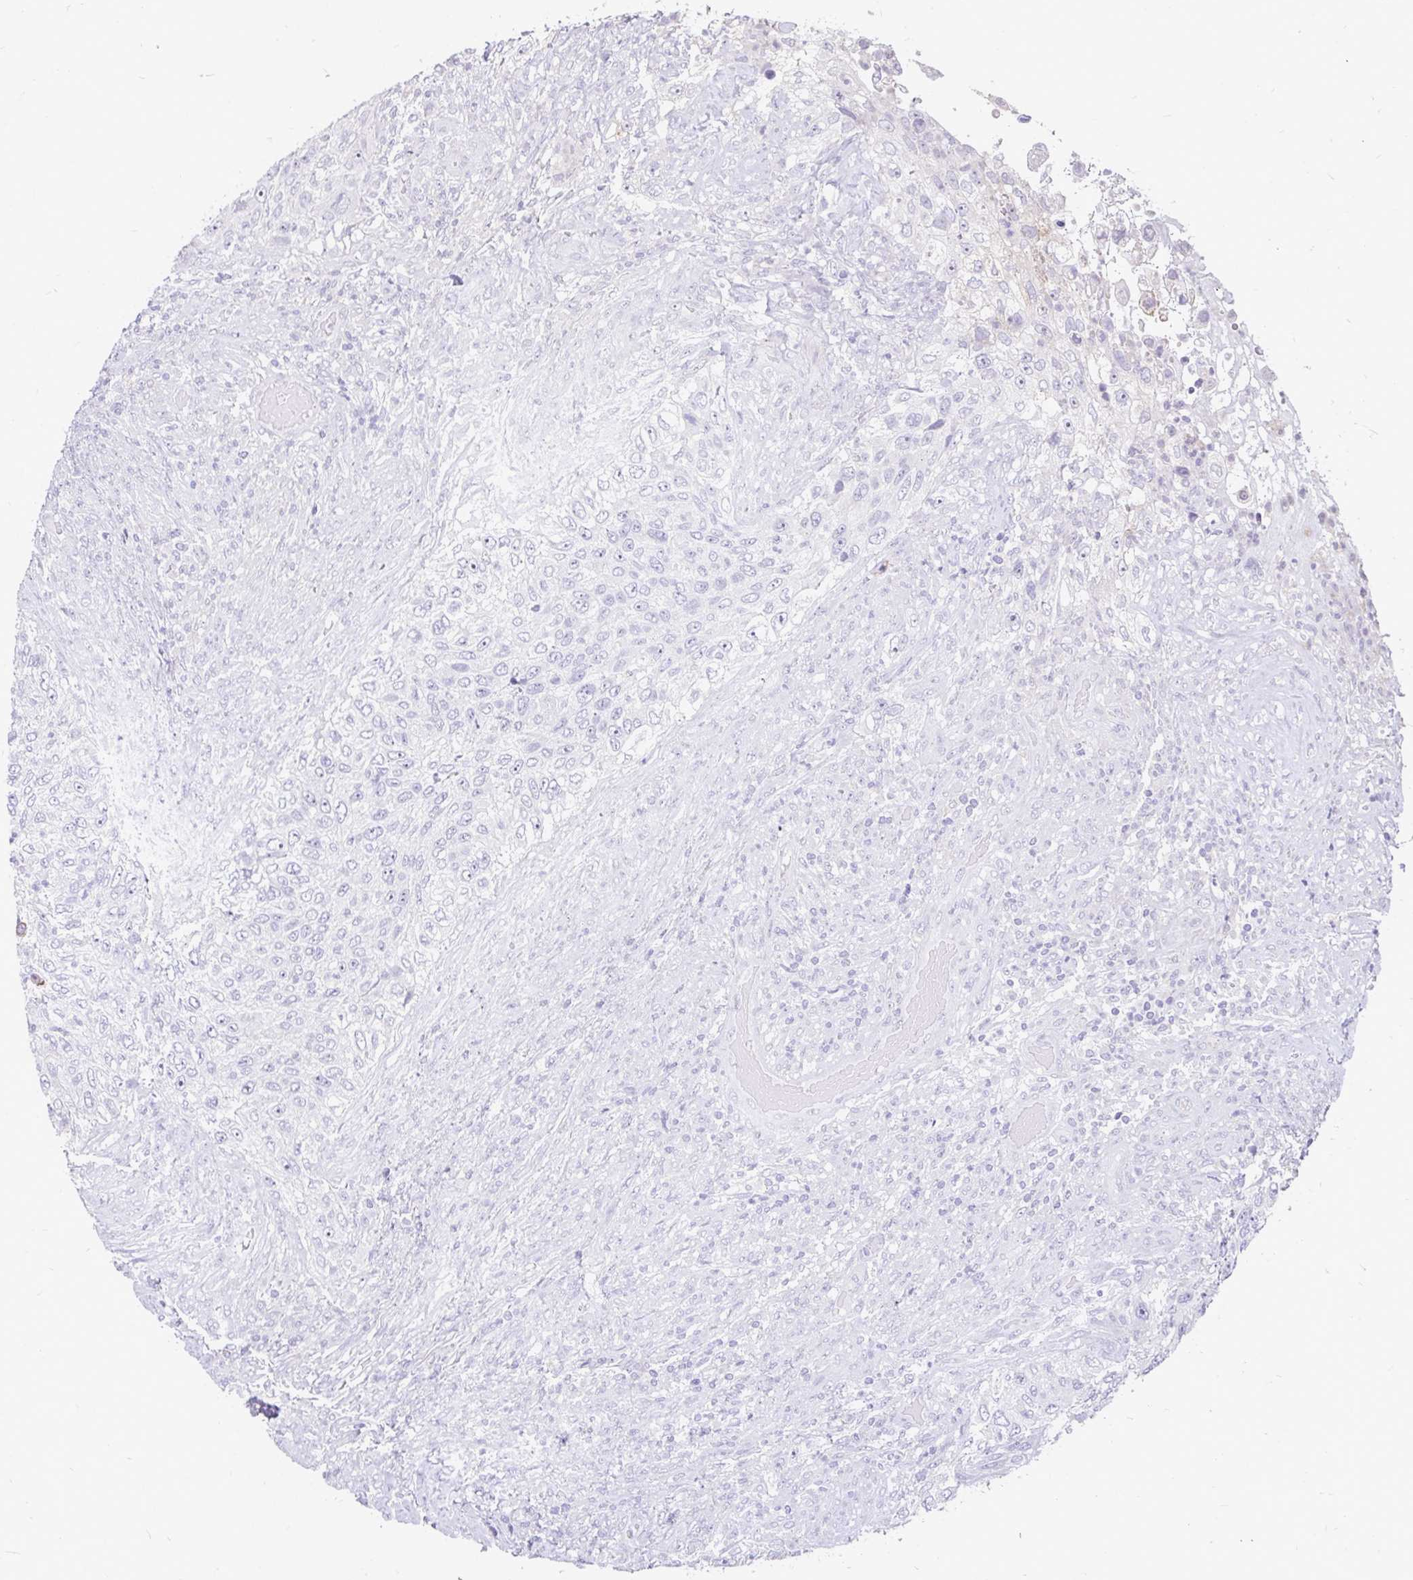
{"staining": {"intensity": "weak", "quantity": "<25%", "location": "cytoplasmic/membranous"}, "tissue": "urothelial cancer", "cell_type": "Tumor cells", "image_type": "cancer", "snomed": [{"axis": "morphology", "description": "Urothelial carcinoma, High grade"}, {"axis": "topography", "description": "Urinary bladder"}], "caption": "Protein analysis of urothelial cancer reveals no significant expression in tumor cells. The staining was performed using DAB (3,3'-diaminobenzidine) to visualize the protein expression in brown, while the nuclei were stained in blue with hematoxylin (Magnification: 20x).", "gene": "INTS5", "patient": {"sex": "female", "age": 60}}